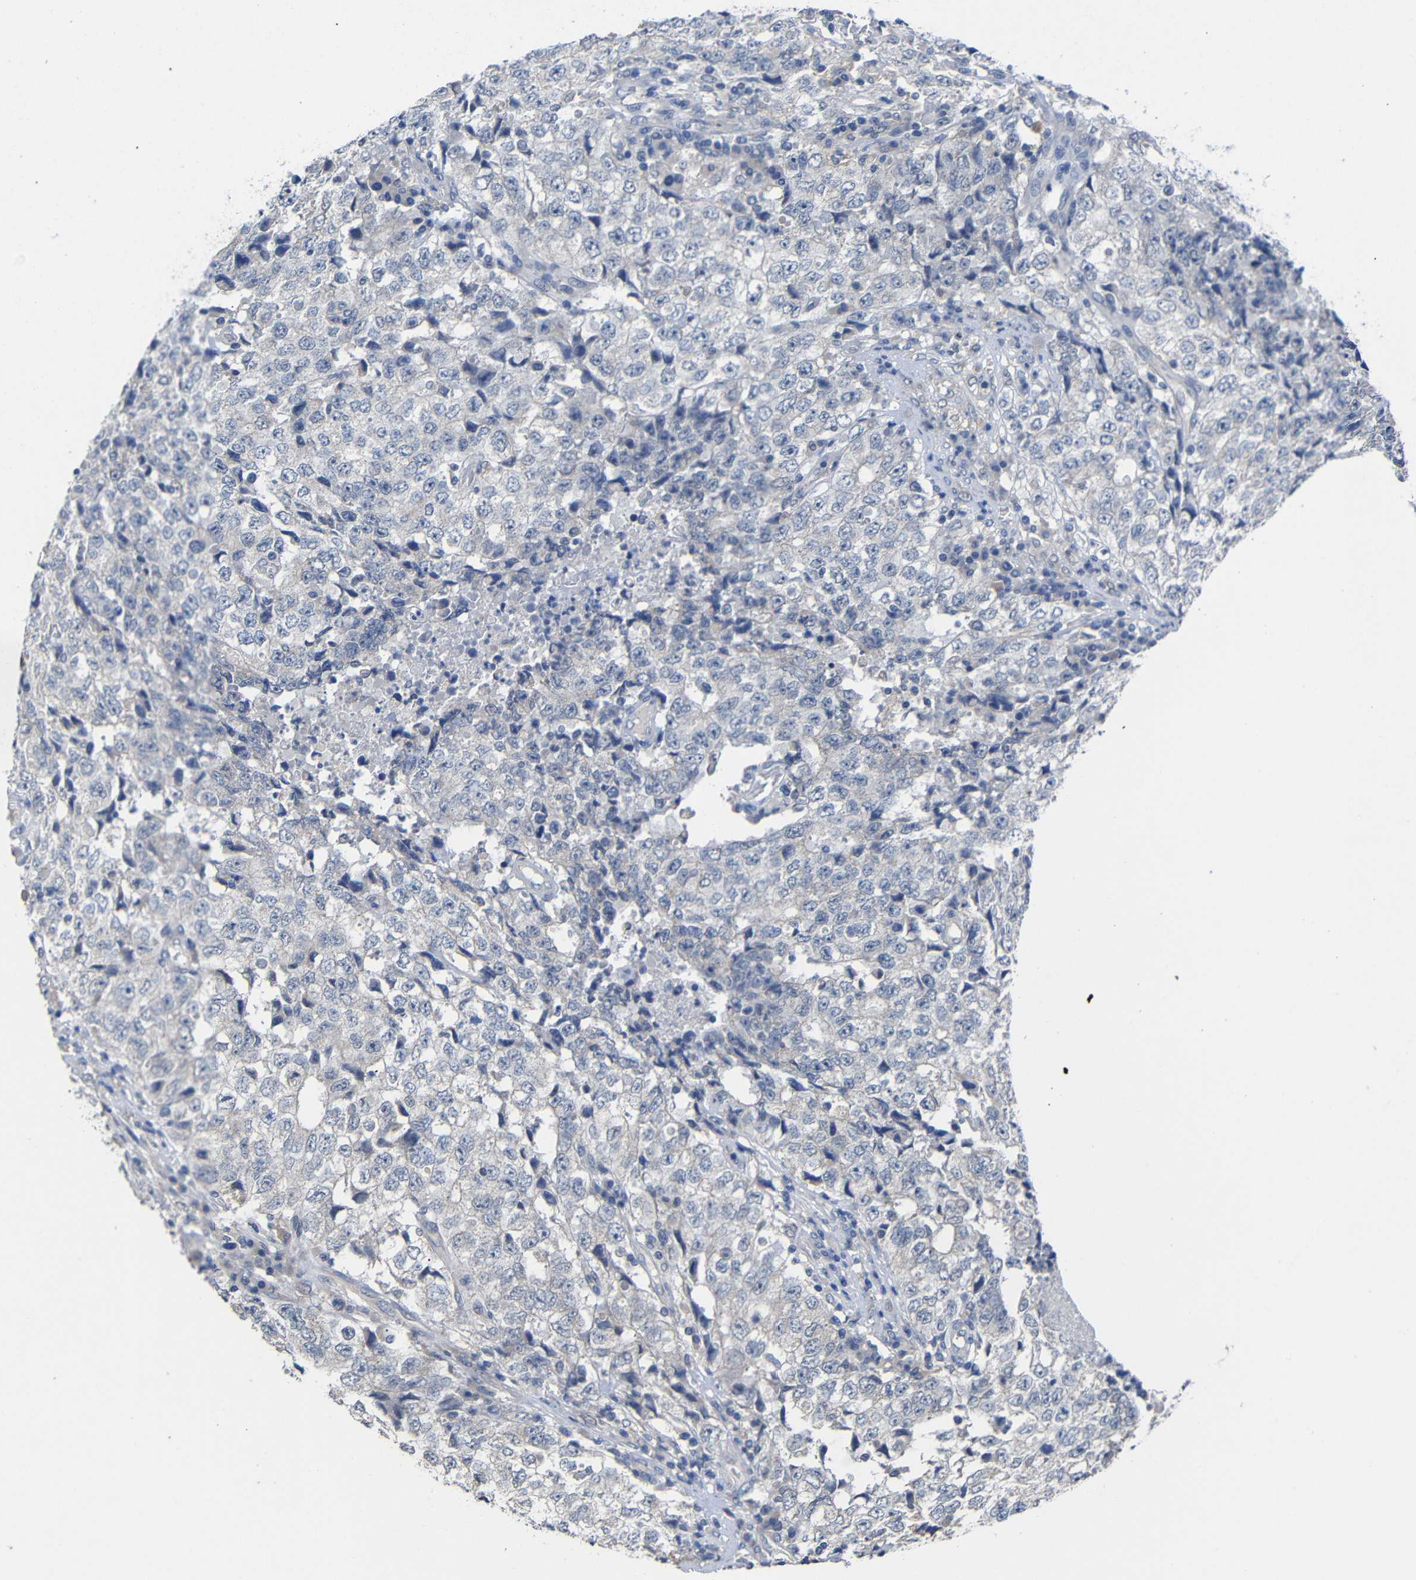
{"staining": {"intensity": "negative", "quantity": "none", "location": "none"}, "tissue": "testis cancer", "cell_type": "Tumor cells", "image_type": "cancer", "snomed": [{"axis": "morphology", "description": "Necrosis, NOS"}, {"axis": "morphology", "description": "Carcinoma, Embryonal, NOS"}, {"axis": "topography", "description": "Testis"}], "caption": "IHC image of neoplastic tissue: human embryonal carcinoma (testis) stained with DAB (3,3'-diaminobenzidine) displays no significant protein expression in tumor cells.", "gene": "HNF1A", "patient": {"sex": "male", "age": 19}}